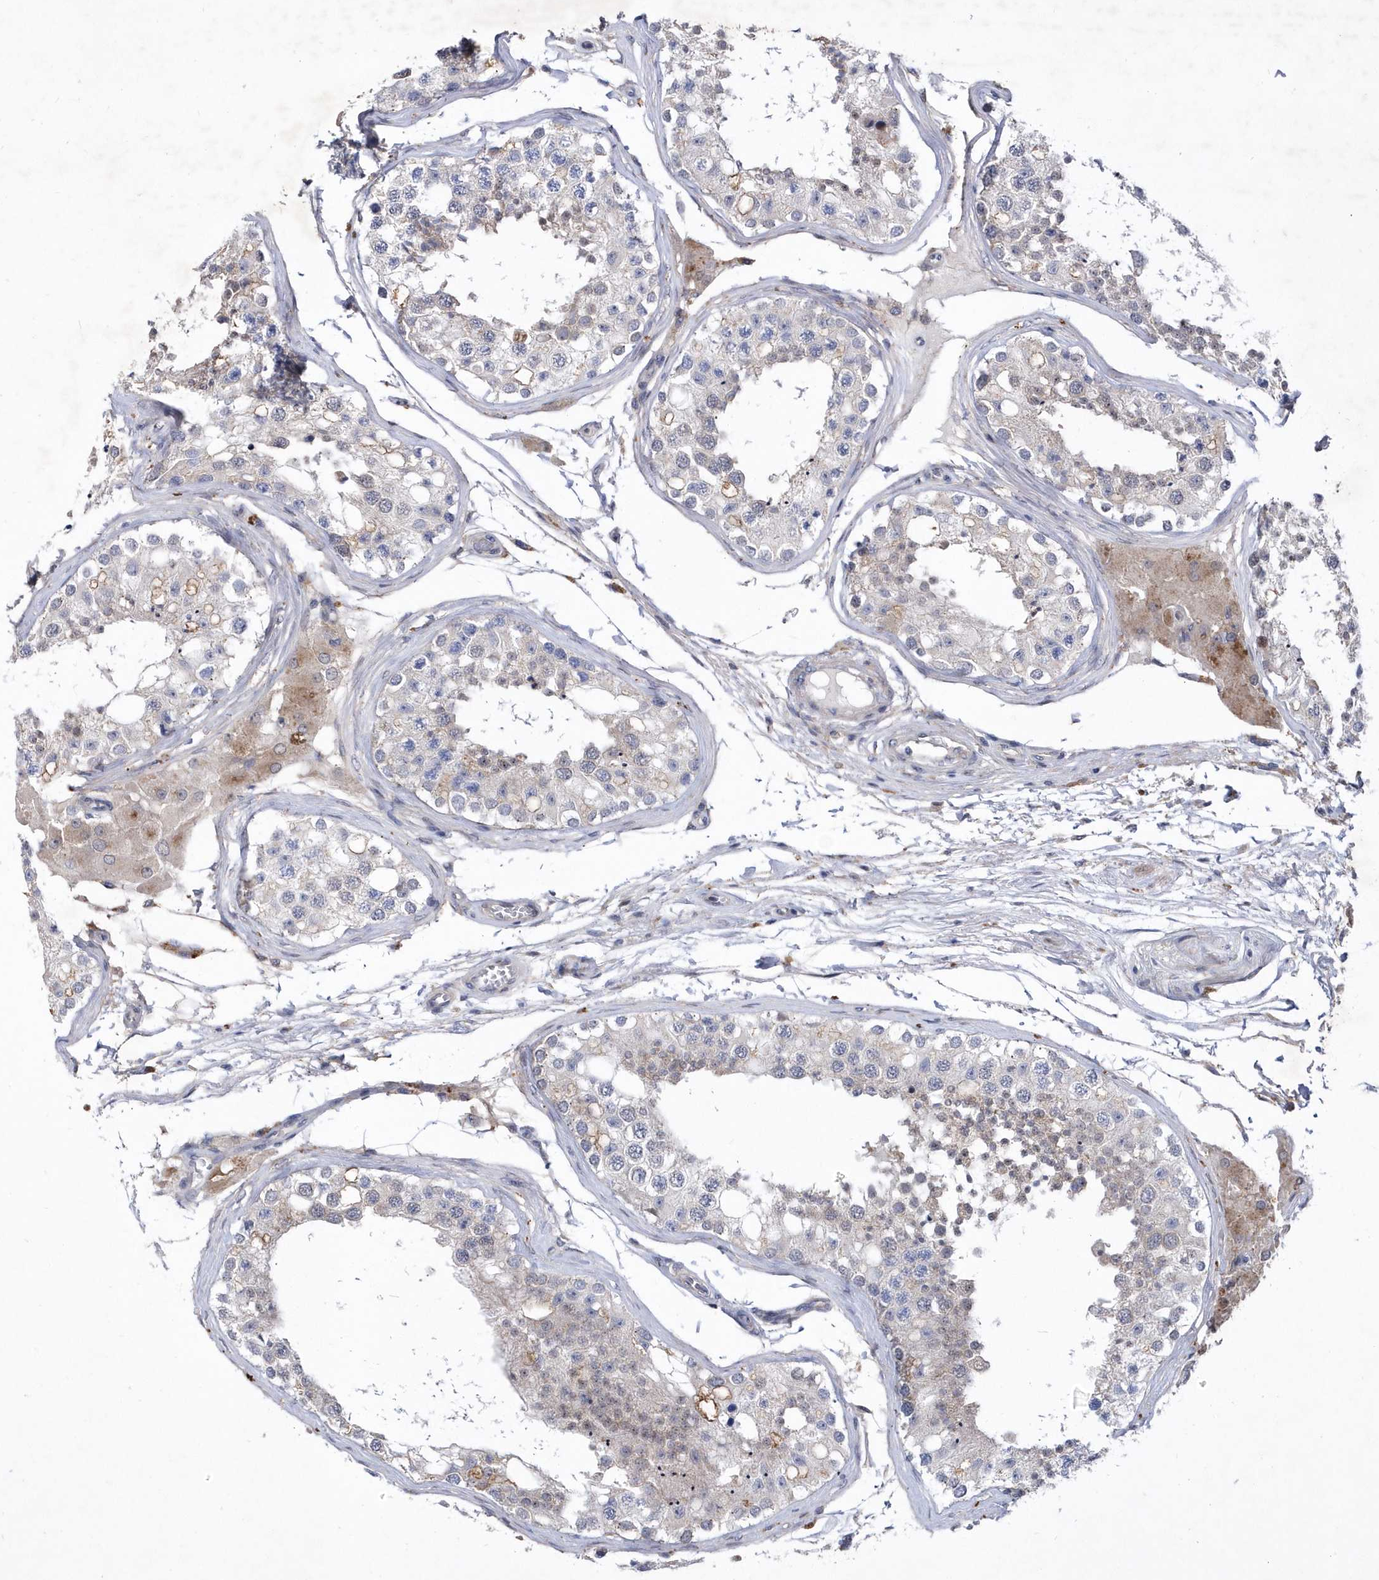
{"staining": {"intensity": "moderate", "quantity": "<25%", "location": "cytoplasmic/membranous"}, "tissue": "testis", "cell_type": "Cells in seminiferous ducts", "image_type": "normal", "snomed": [{"axis": "morphology", "description": "Normal tissue, NOS"}, {"axis": "topography", "description": "Testis"}], "caption": "Immunohistochemical staining of unremarkable human testis shows moderate cytoplasmic/membranous protein positivity in approximately <25% of cells in seminiferous ducts.", "gene": "LONRF2", "patient": {"sex": "male", "age": 68}}